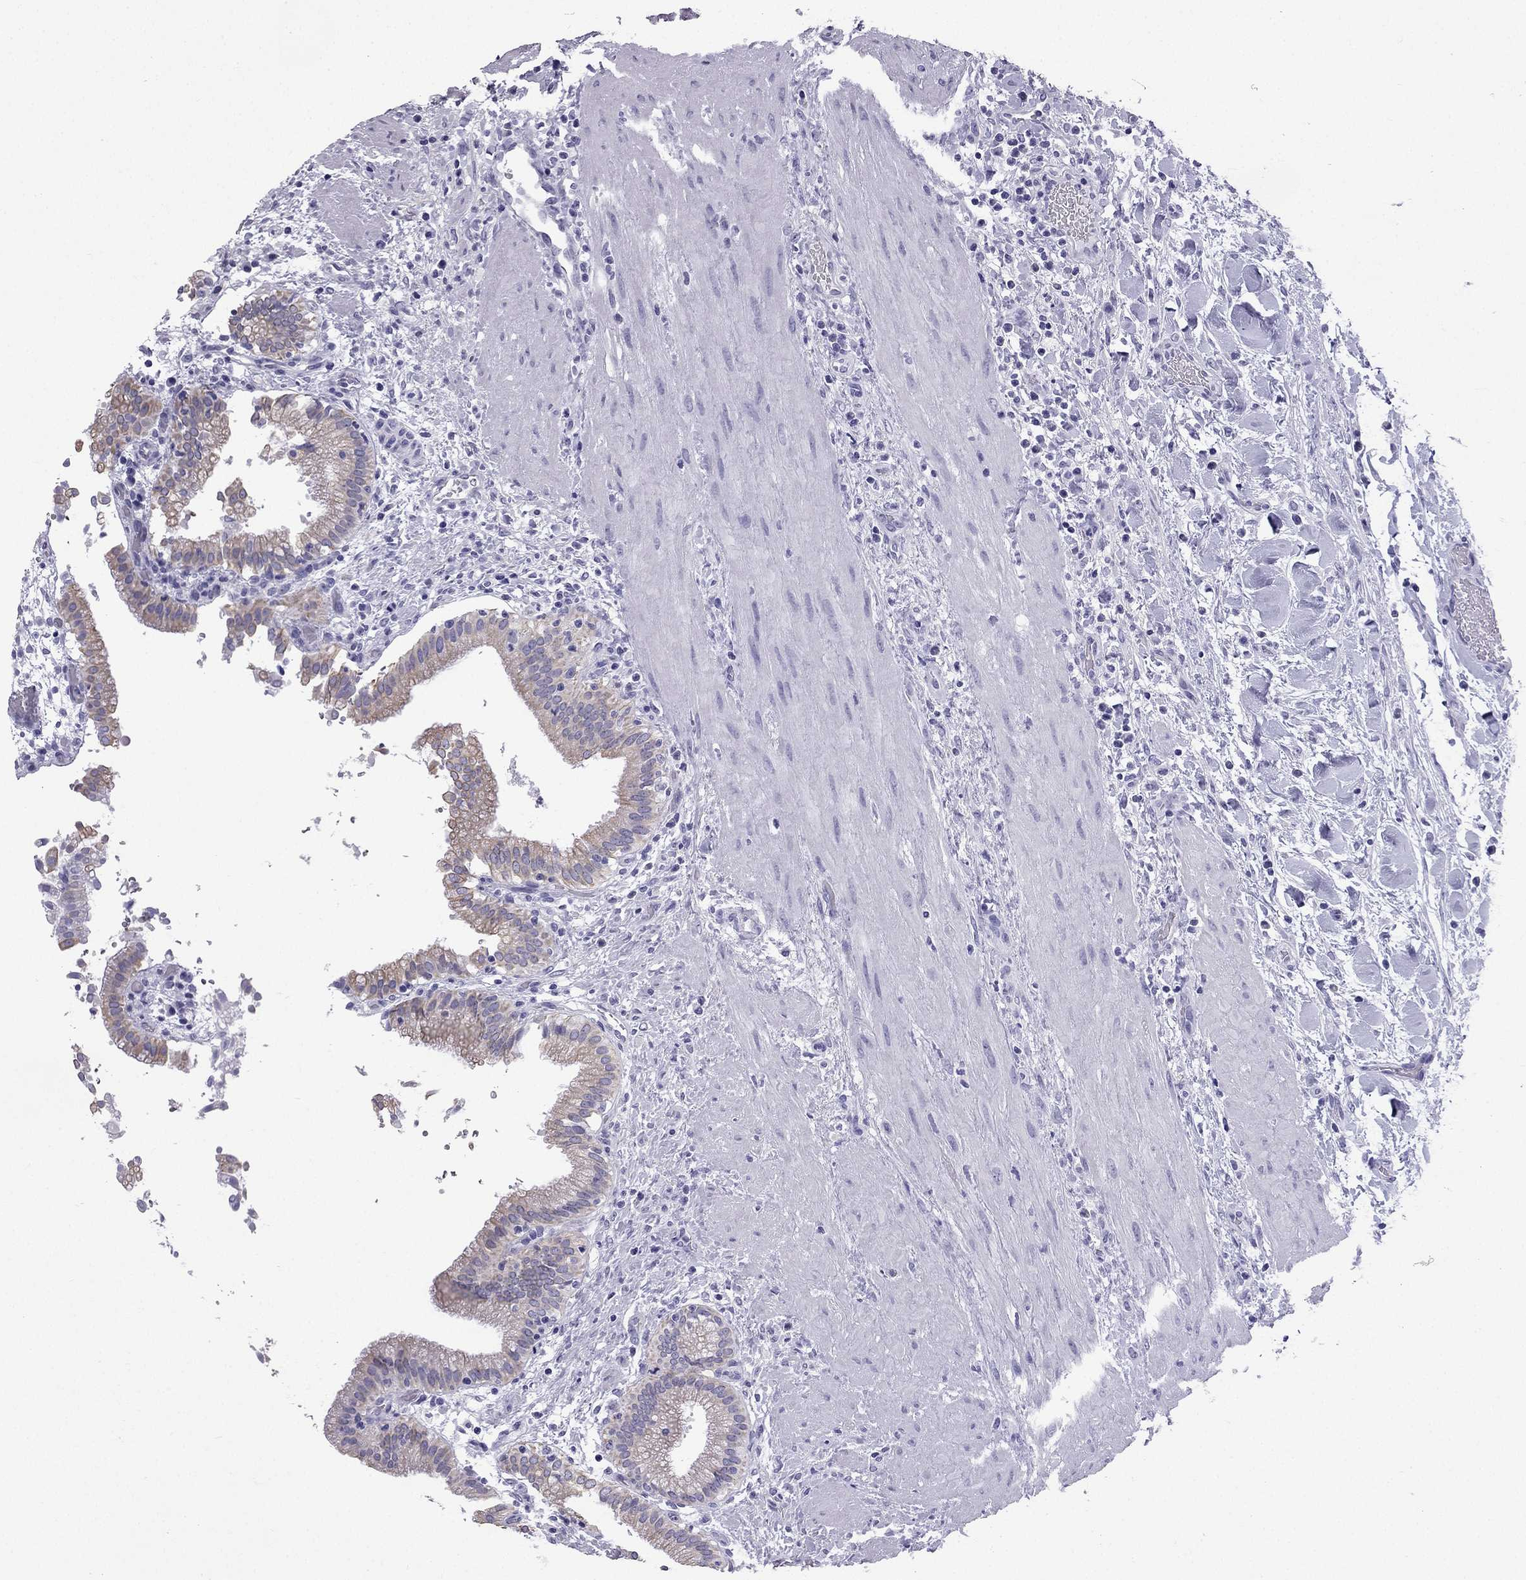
{"staining": {"intensity": "weak", "quantity": ">75%", "location": "cytoplasmic/membranous"}, "tissue": "gallbladder", "cell_type": "Glandular cells", "image_type": "normal", "snomed": [{"axis": "morphology", "description": "Normal tissue, NOS"}, {"axis": "topography", "description": "Gallbladder"}], "caption": "The photomicrograph shows a brown stain indicating the presence of a protein in the cytoplasmic/membranous of glandular cells in gallbladder. The staining is performed using DAB brown chromogen to label protein expression. The nuclei are counter-stained blue using hematoxylin.", "gene": "GJA8", "patient": {"sex": "male", "age": 42}}